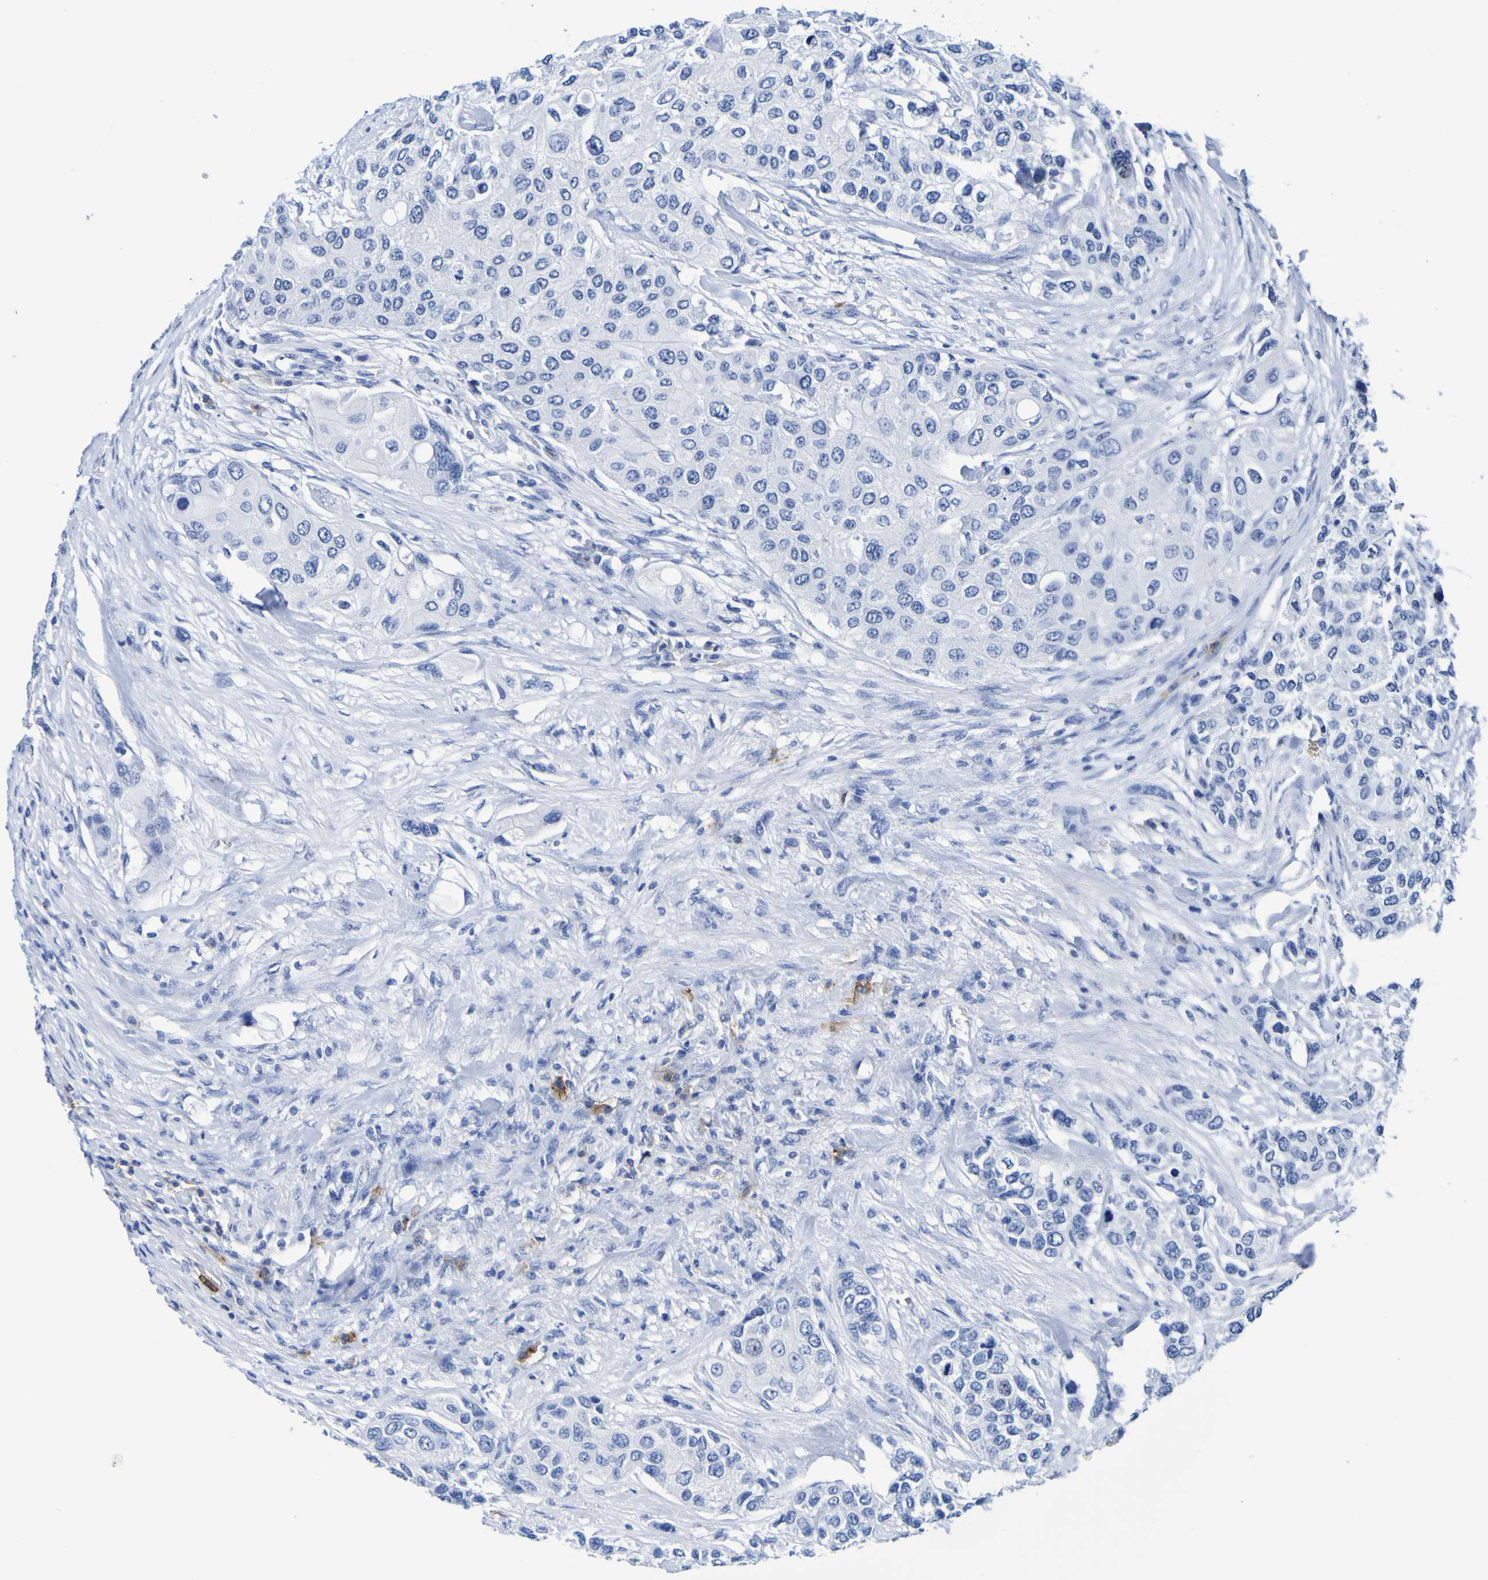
{"staining": {"intensity": "negative", "quantity": "none", "location": "none"}, "tissue": "urothelial cancer", "cell_type": "Tumor cells", "image_type": "cancer", "snomed": [{"axis": "morphology", "description": "Urothelial carcinoma, High grade"}, {"axis": "topography", "description": "Urinary bladder"}], "caption": "A micrograph of urothelial cancer stained for a protein shows no brown staining in tumor cells.", "gene": "DPEP1", "patient": {"sex": "female", "age": 56}}